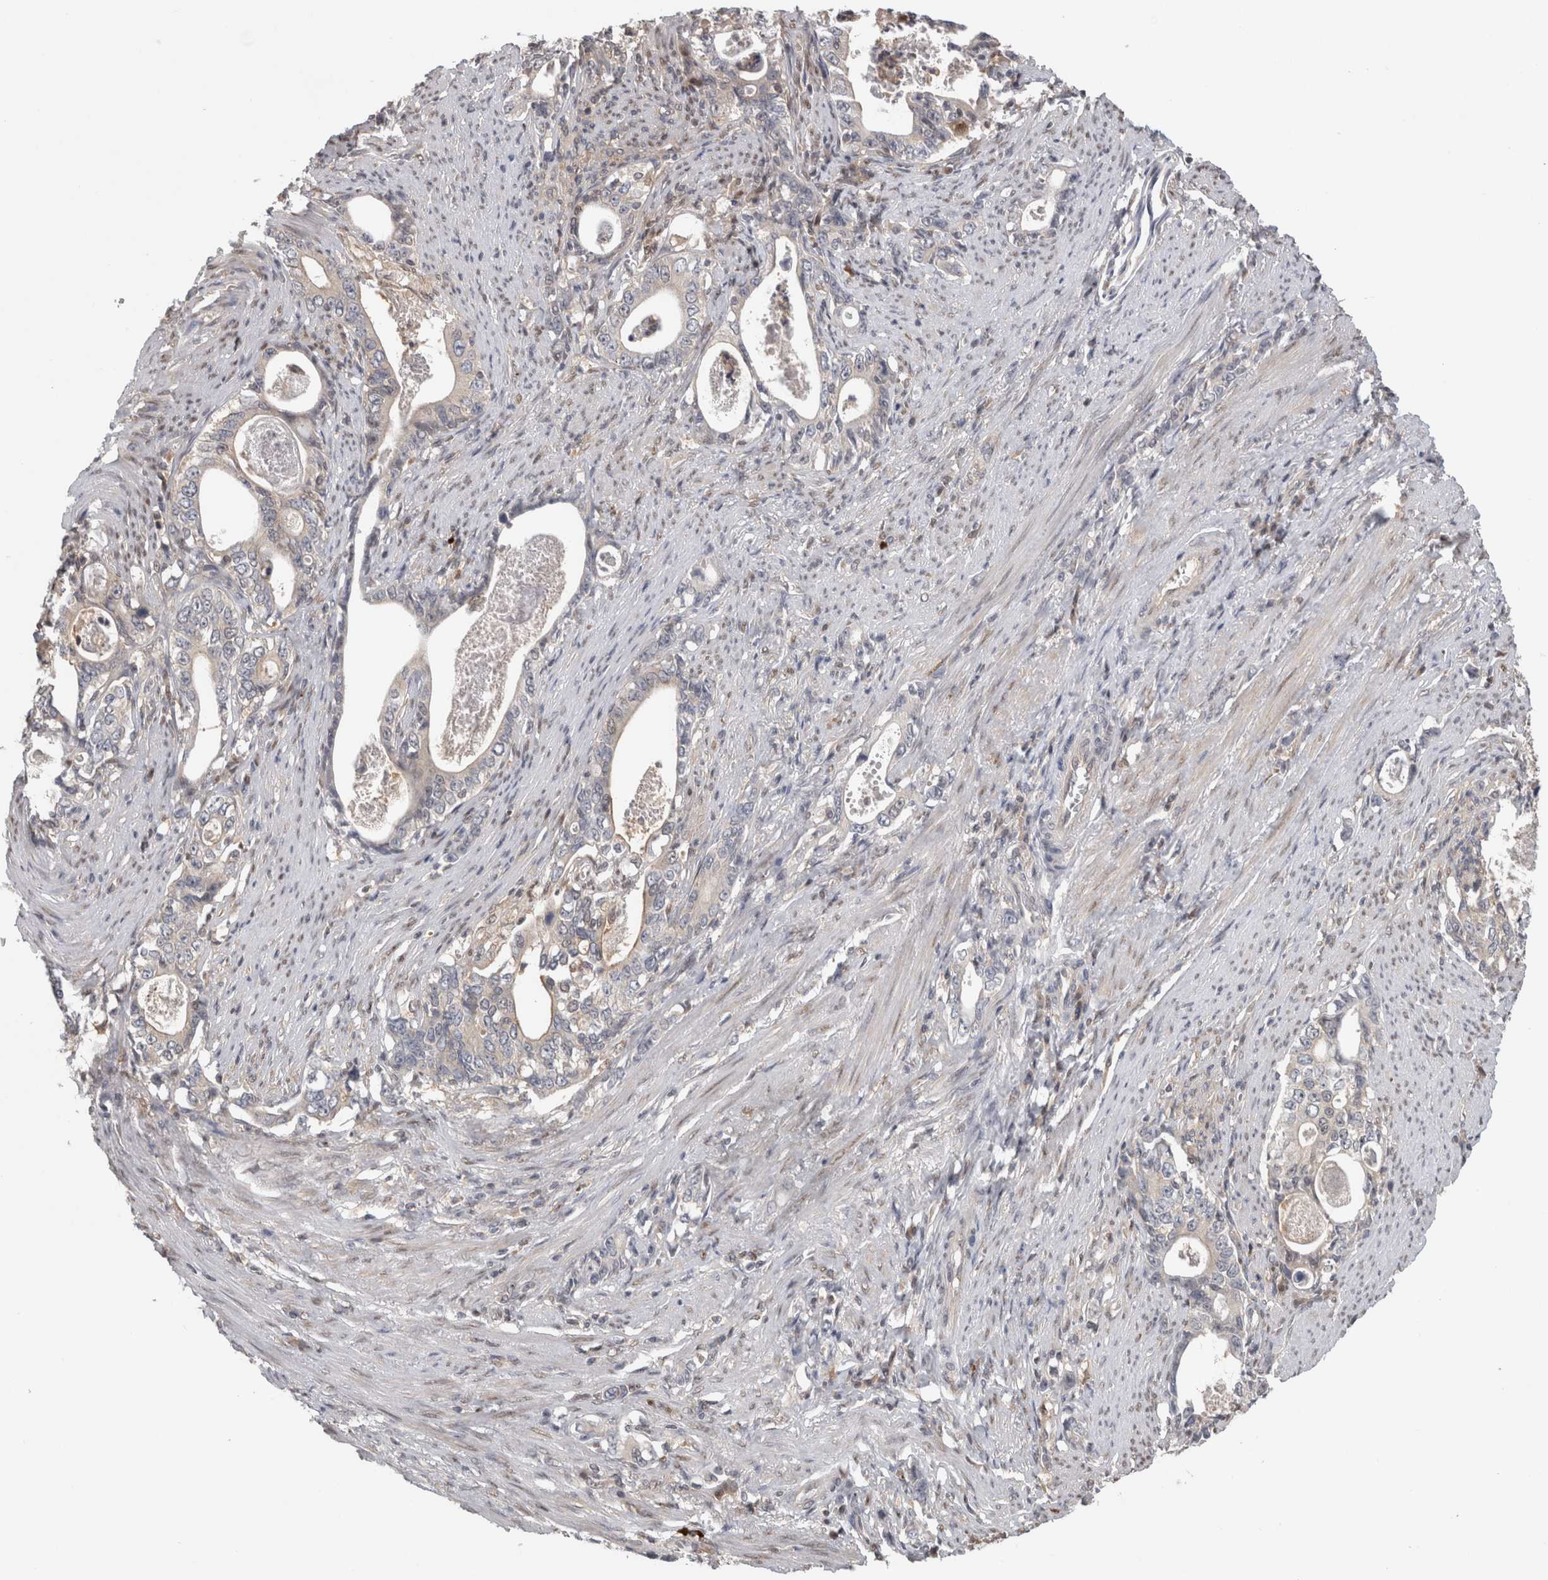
{"staining": {"intensity": "negative", "quantity": "none", "location": "none"}, "tissue": "stomach cancer", "cell_type": "Tumor cells", "image_type": "cancer", "snomed": [{"axis": "morphology", "description": "Adenocarcinoma, NOS"}, {"axis": "topography", "description": "Stomach, lower"}], "caption": "Immunohistochemistry (IHC) photomicrograph of neoplastic tissue: human stomach cancer (adenocarcinoma) stained with DAB exhibits no significant protein expression in tumor cells. Brightfield microscopy of IHC stained with DAB (brown) and hematoxylin (blue), captured at high magnification.", "gene": "PIGP", "patient": {"sex": "female", "age": 72}}